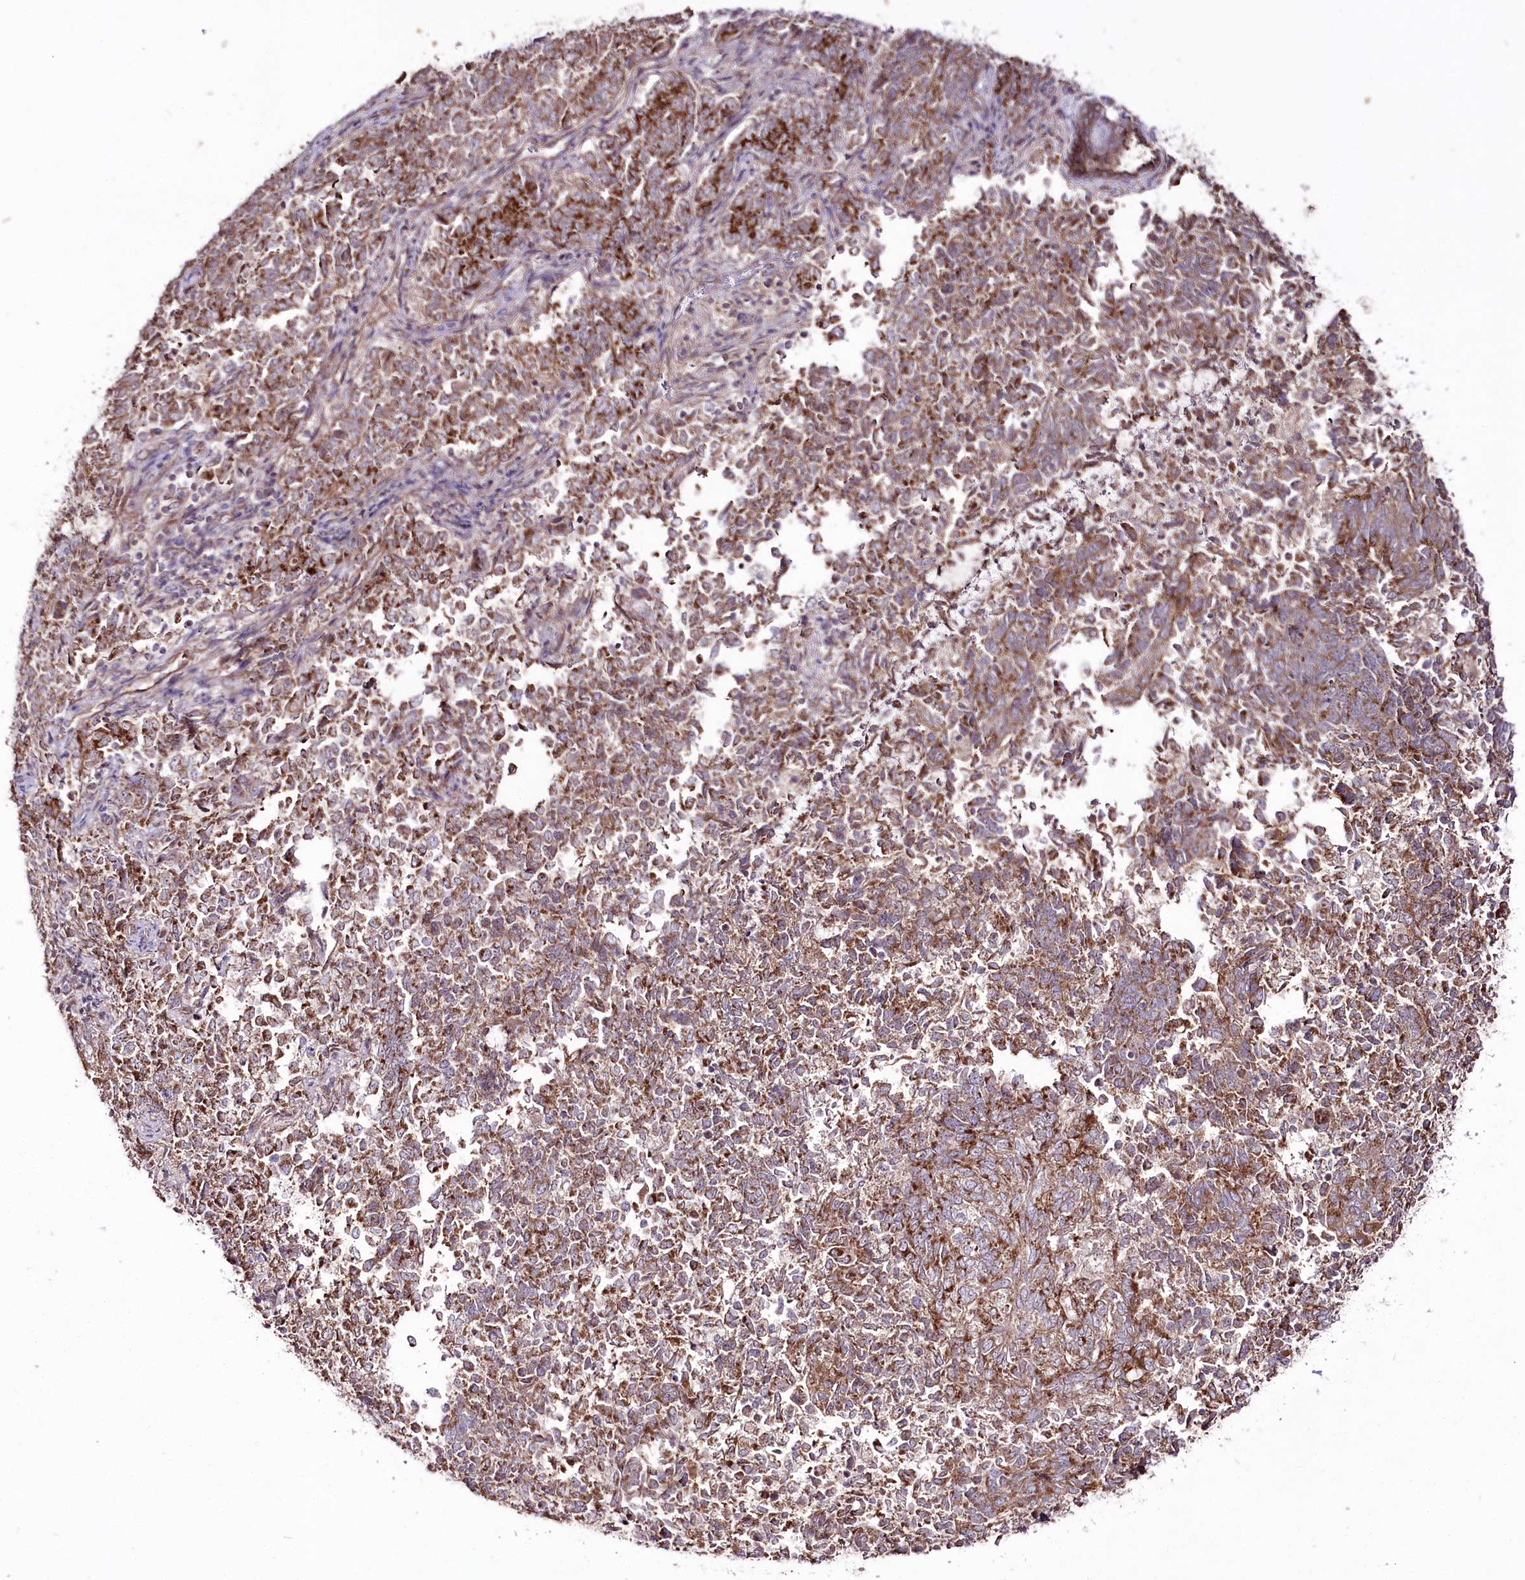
{"staining": {"intensity": "moderate", "quantity": ">75%", "location": "cytoplasmic/membranous"}, "tissue": "endometrial cancer", "cell_type": "Tumor cells", "image_type": "cancer", "snomed": [{"axis": "morphology", "description": "Adenocarcinoma, NOS"}, {"axis": "topography", "description": "Endometrium"}], "caption": "Adenocarcinoma (endometrial) was stained to show a protein in brown. There is medium levels of moderate cytoplasmic/membranous expression in about >75% of tumor cells.", "gene": "REXO2", "patient": {"sex": "female", "age": 80}}